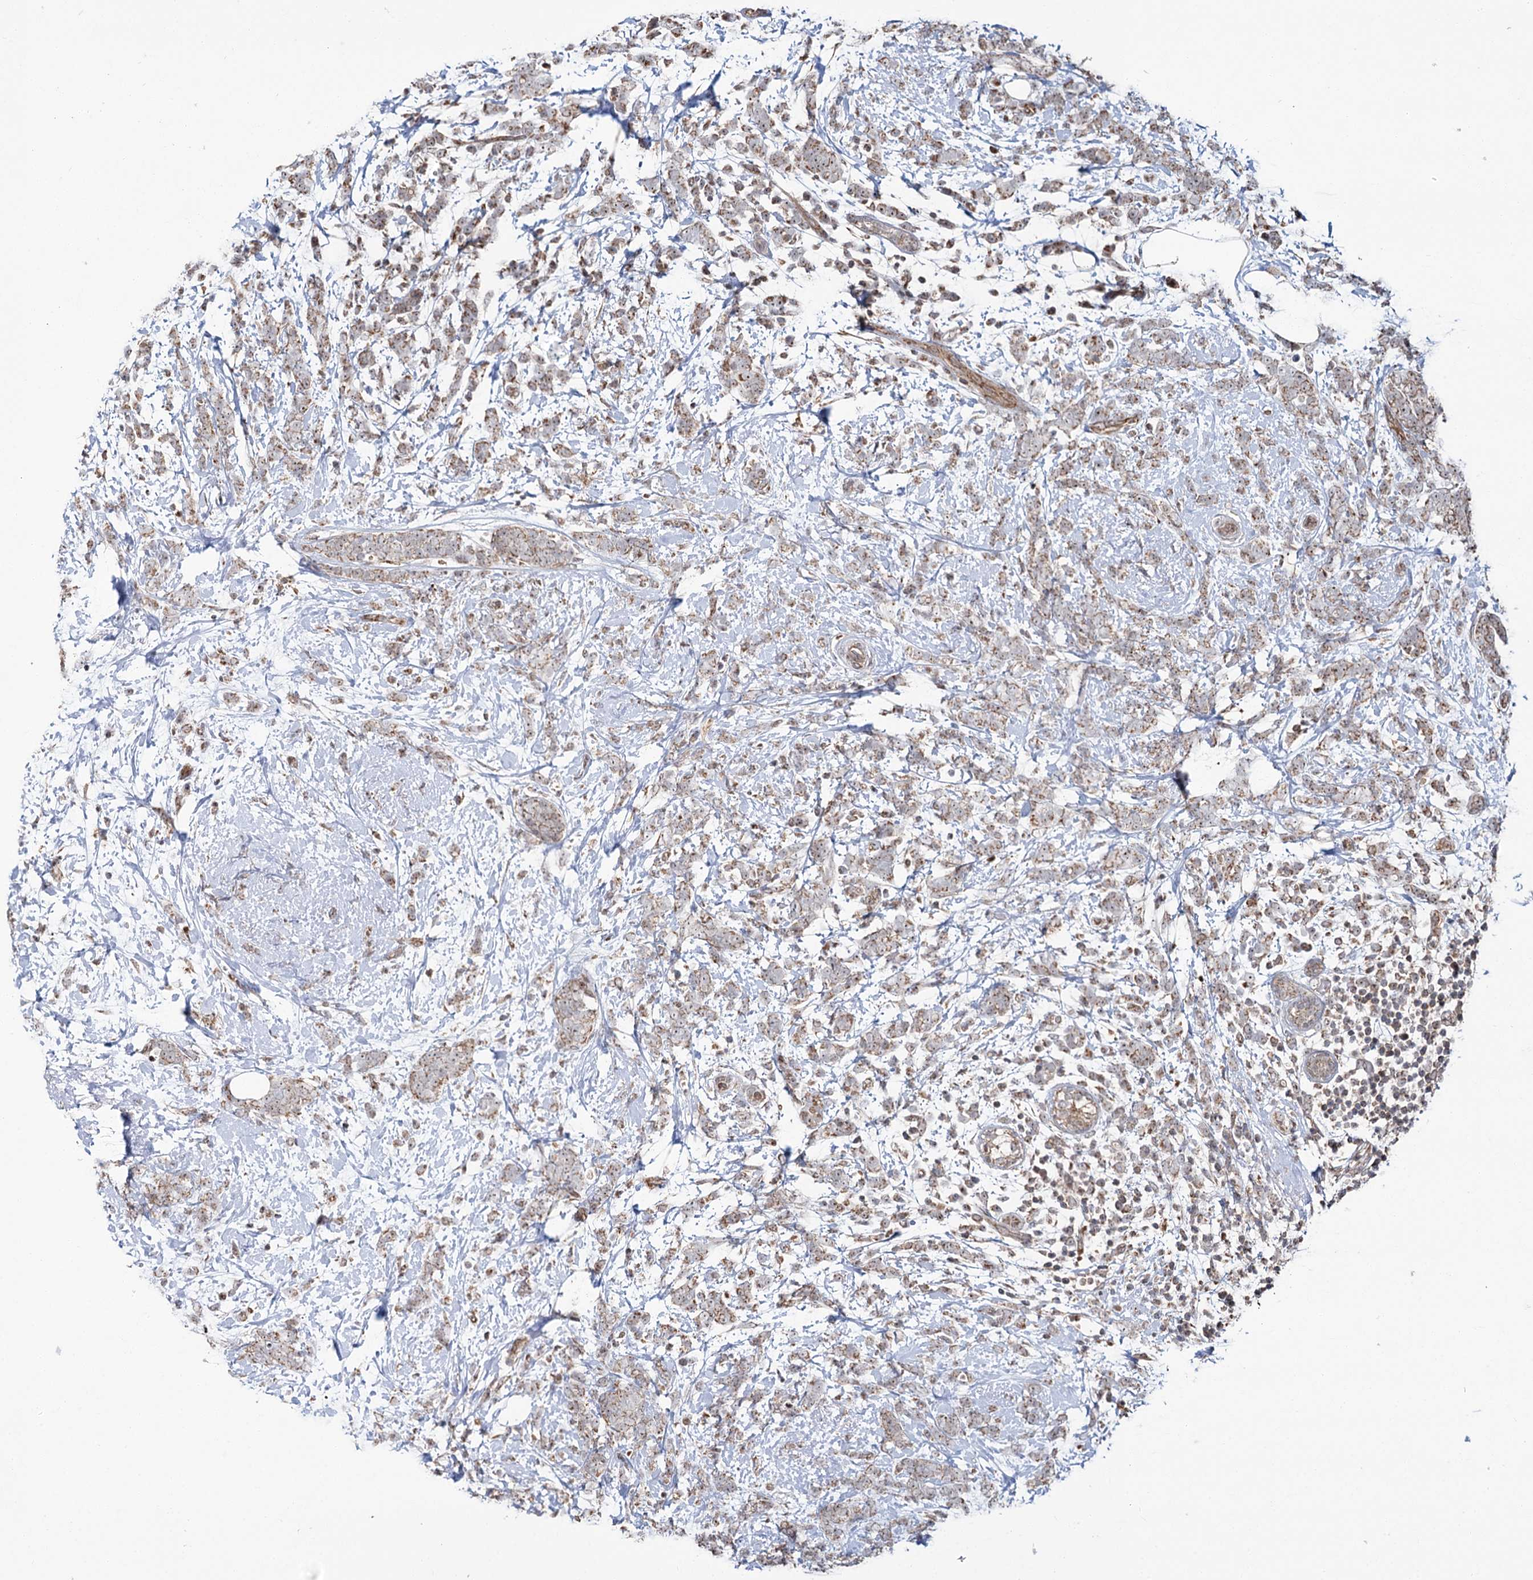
{"staining": {"intensity": "moderate", "quantity": ">75%", "location": "cytoplasmic/membranous"}, "tissue": "breast cancer", "cell_type": "Tumor cells", "image_type": "cancer", "snomed": [{"axis": "morphology", "description": "Lobular carcinoma"}, {"axis": "topography", "description": "Breast"}], "caption": "Protein staining of breast cancer (lobular carcinoma) tissue exhibits moderate cytoplasmic/membranous expression in approximately >75% of tumor cells.", "gene": "STEEP1", "patient": {"sex": "female", "age": 58}}